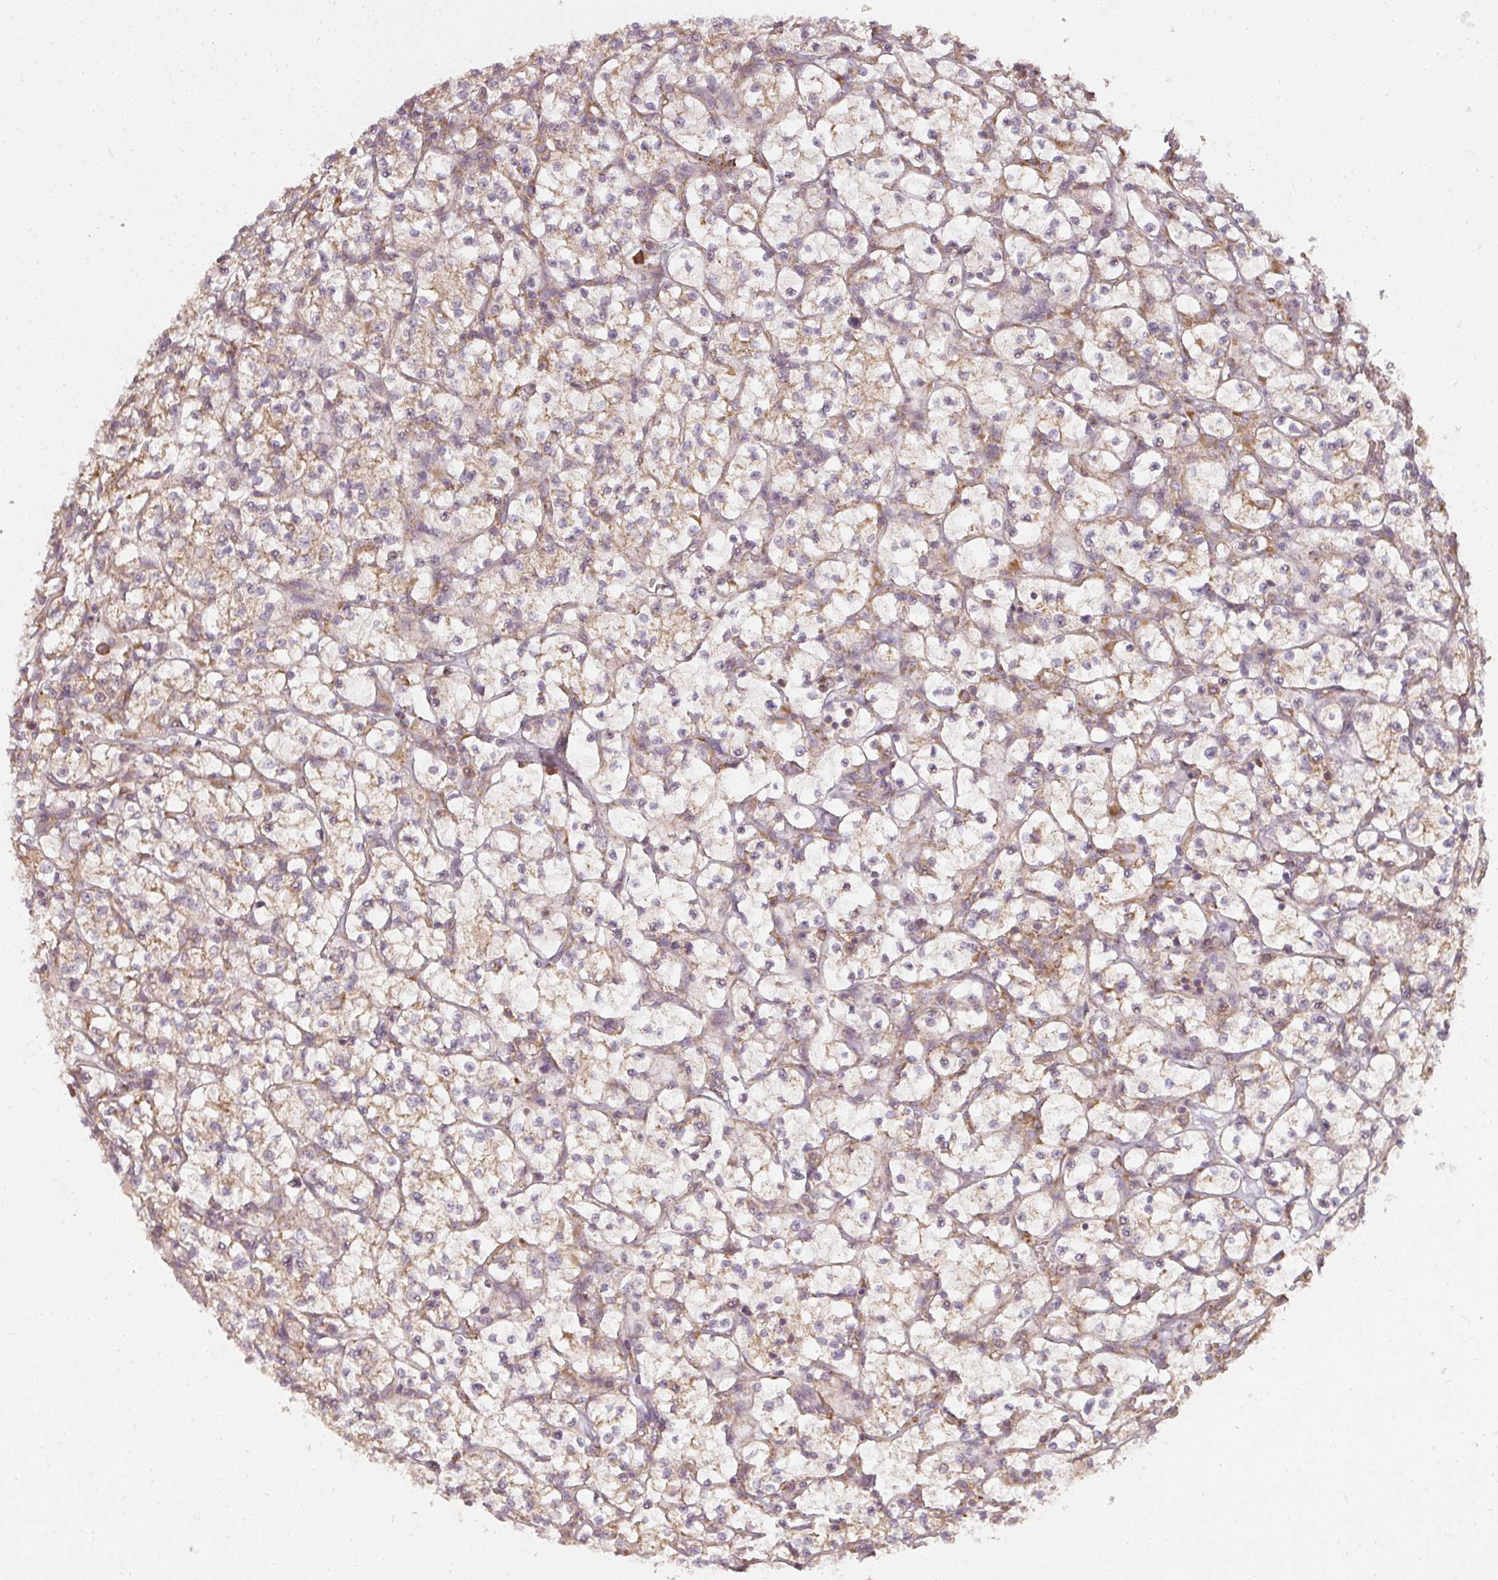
{"staining": {"intensity": "weak", "quantity": "25%-75%", "location": "cytoplasmic/membranous"}, "tissue": "renal cancer", "cell_type": "Tumor cells", "image_type": "cancer", "snomed": [{"axis": "morphology", "description": "Adenocarcinoma, NOS"}, {"axis": "topography", "description": "Kidney"}], "caption": "Renal adenocarcinoma stained for a protein demonstrates weak cytoplasmic/membranous positivity in tumor cells. The staining was performed using DAB (3,3'-diaminobenzidine), with brown indicating positive protein expression. Nuclei are stained blue with hematoxylin.", "gene": "RPL24", "patient": {"sex": "female", "age": 64}}